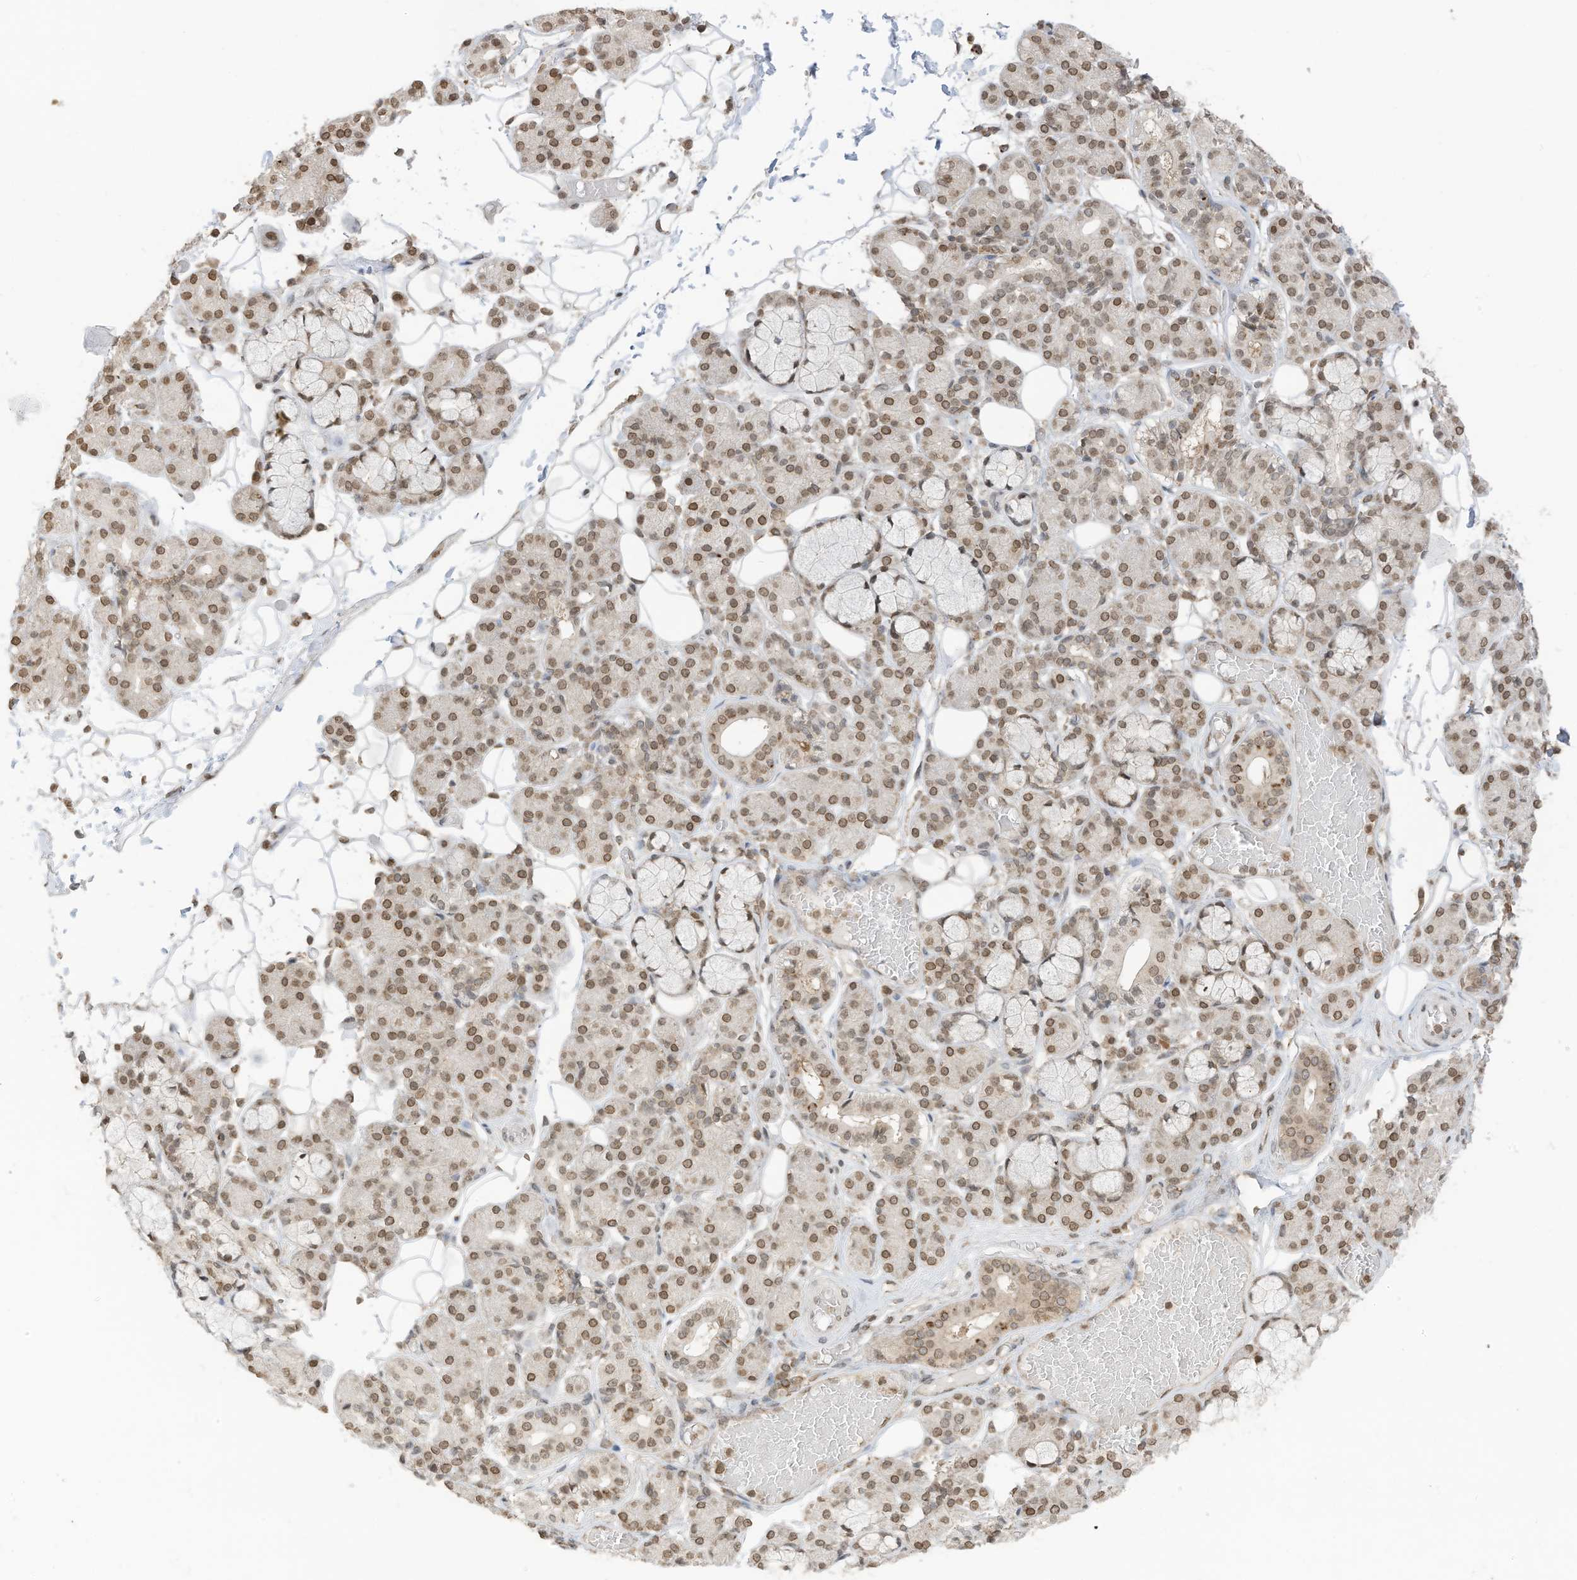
{"staining": {"intensity": "moderate", "quantity": ">75%", "location": "cytoplasmic/membranous,nuclear"}, "tissue": "salivary gland", "cell_type": "Glandular cells", "image_type": "normal", "snomed": [{"axis": "morphology", "description": "Normal tissue, NOS"}, {"axis": "topography", "description": "Salivary gland"}], "caption": "Human salivary gland stained with a brown dye displays moderate cytoplasmic/membranous,nuclear positive positivity in approximately >75% of glandular cells.", "gene": "KPNB1", "patient": {"sex": "male", "age": 63}}